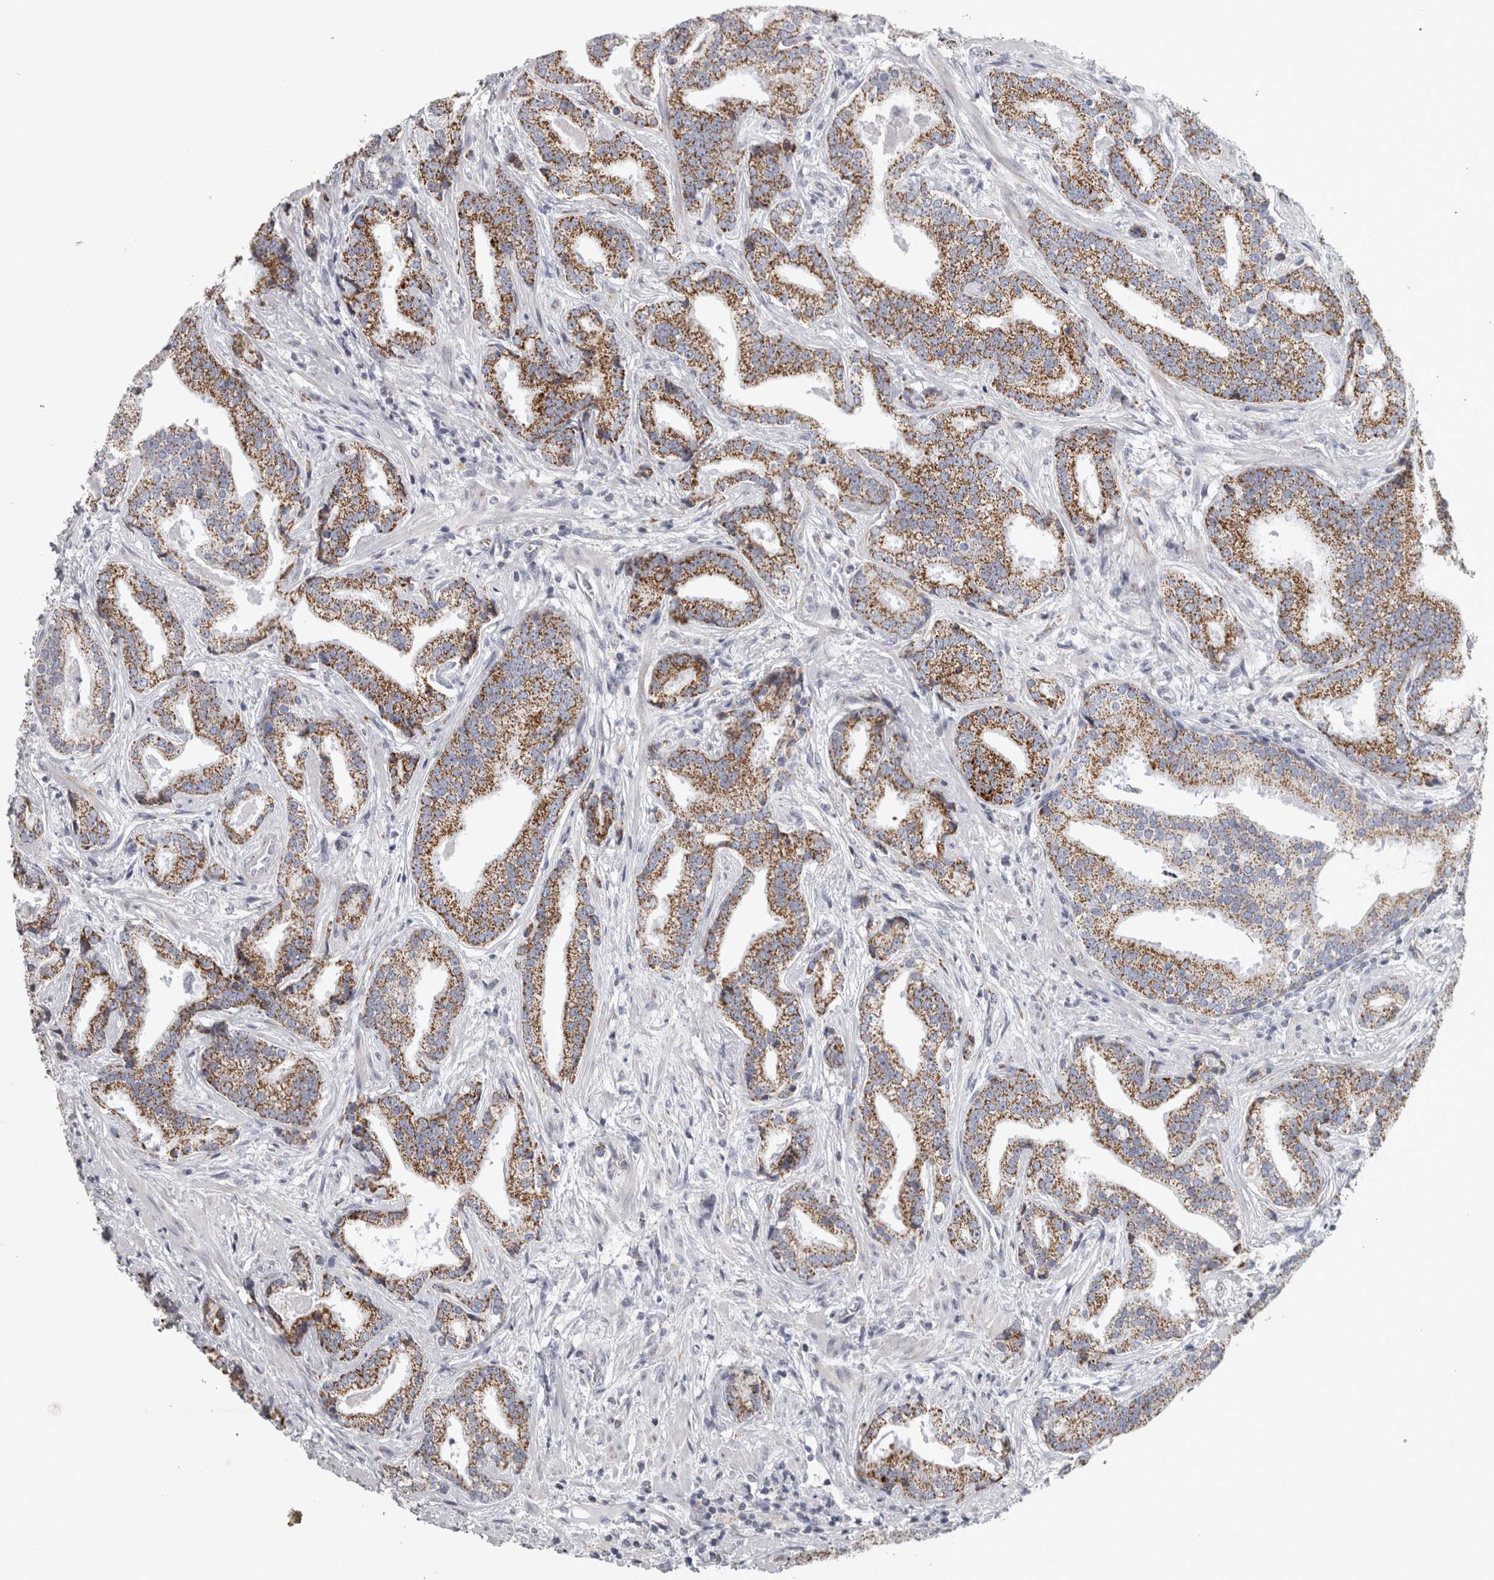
{"staining": {"intensity": "moderate", "quantity": ">75%", "location": "cytoplasmic/membranous"}, "tissue": "prostate cancer", "cell_type": "Tumor cells", "image_type": "cancer", "snomed": [{"axis": "morphology", "description": "Adenocarcinoma, Low grade"}, {"axis": "topography", "description": "Prostate"}], "caption": "Immunohistochemical staining of prostate low-grade adenocarcinoma shows medium levels of moderate cytoplasmic/membranous protein positivity in about >75% of tumor cells.", "gene": "DBT", "patient": {"sex": "male", "age": 67}}